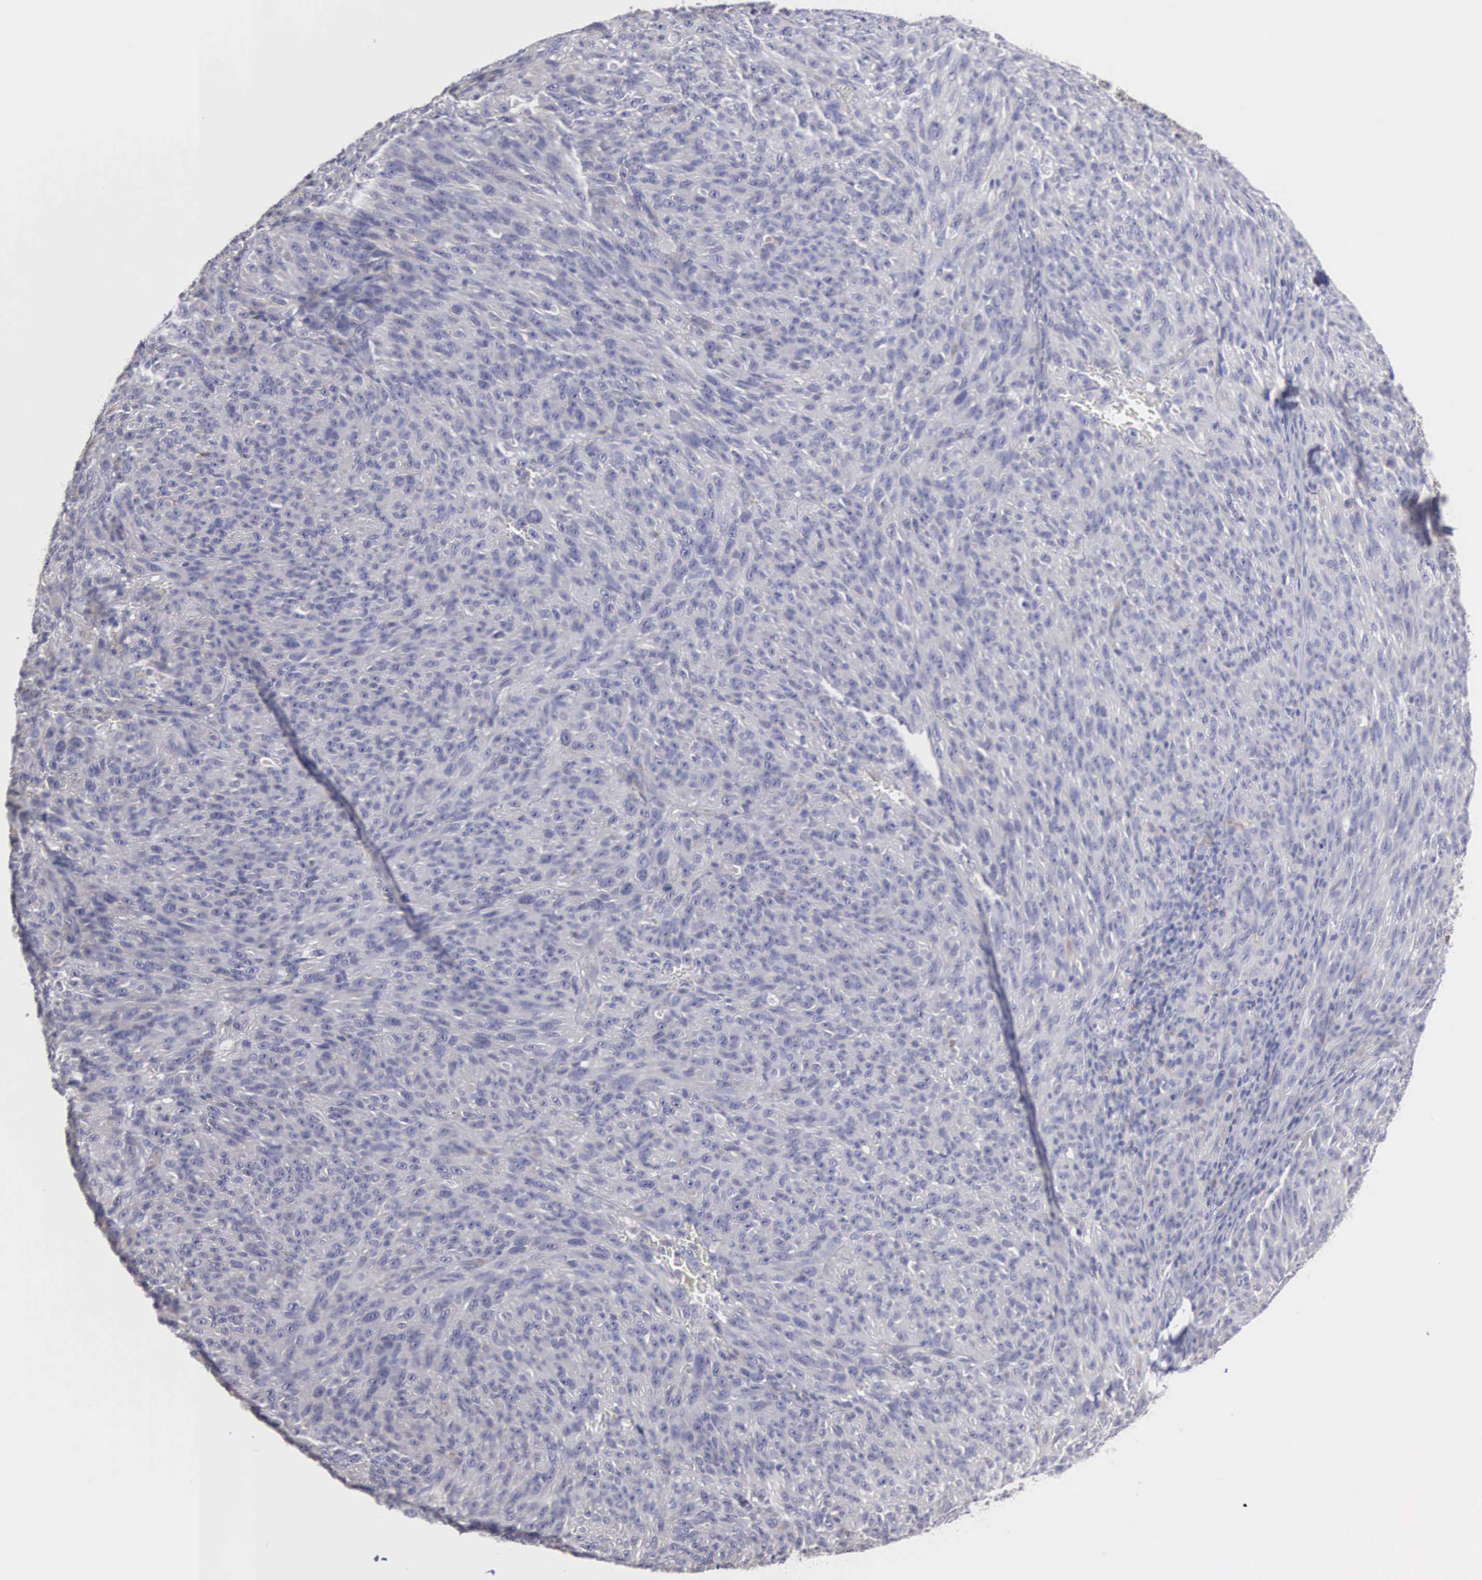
{"staining": {"intensity": "negative", "quantity": "none", "location": "none"}, "tissue": "melanoma", "cell_type": "Tumor cells", "image_type": "cancer", "snomed": [{"axis": "morphology", "description": "Malignant melanoma, NOS"}, {"axis": "topography", "description": "Skin"}], "caption": "Photomicrograph shows no significant protein positivity in tumor cells of malignant melanoma.", "gene": "LIN52", "patient": {"sex": "male", "age": 76}}